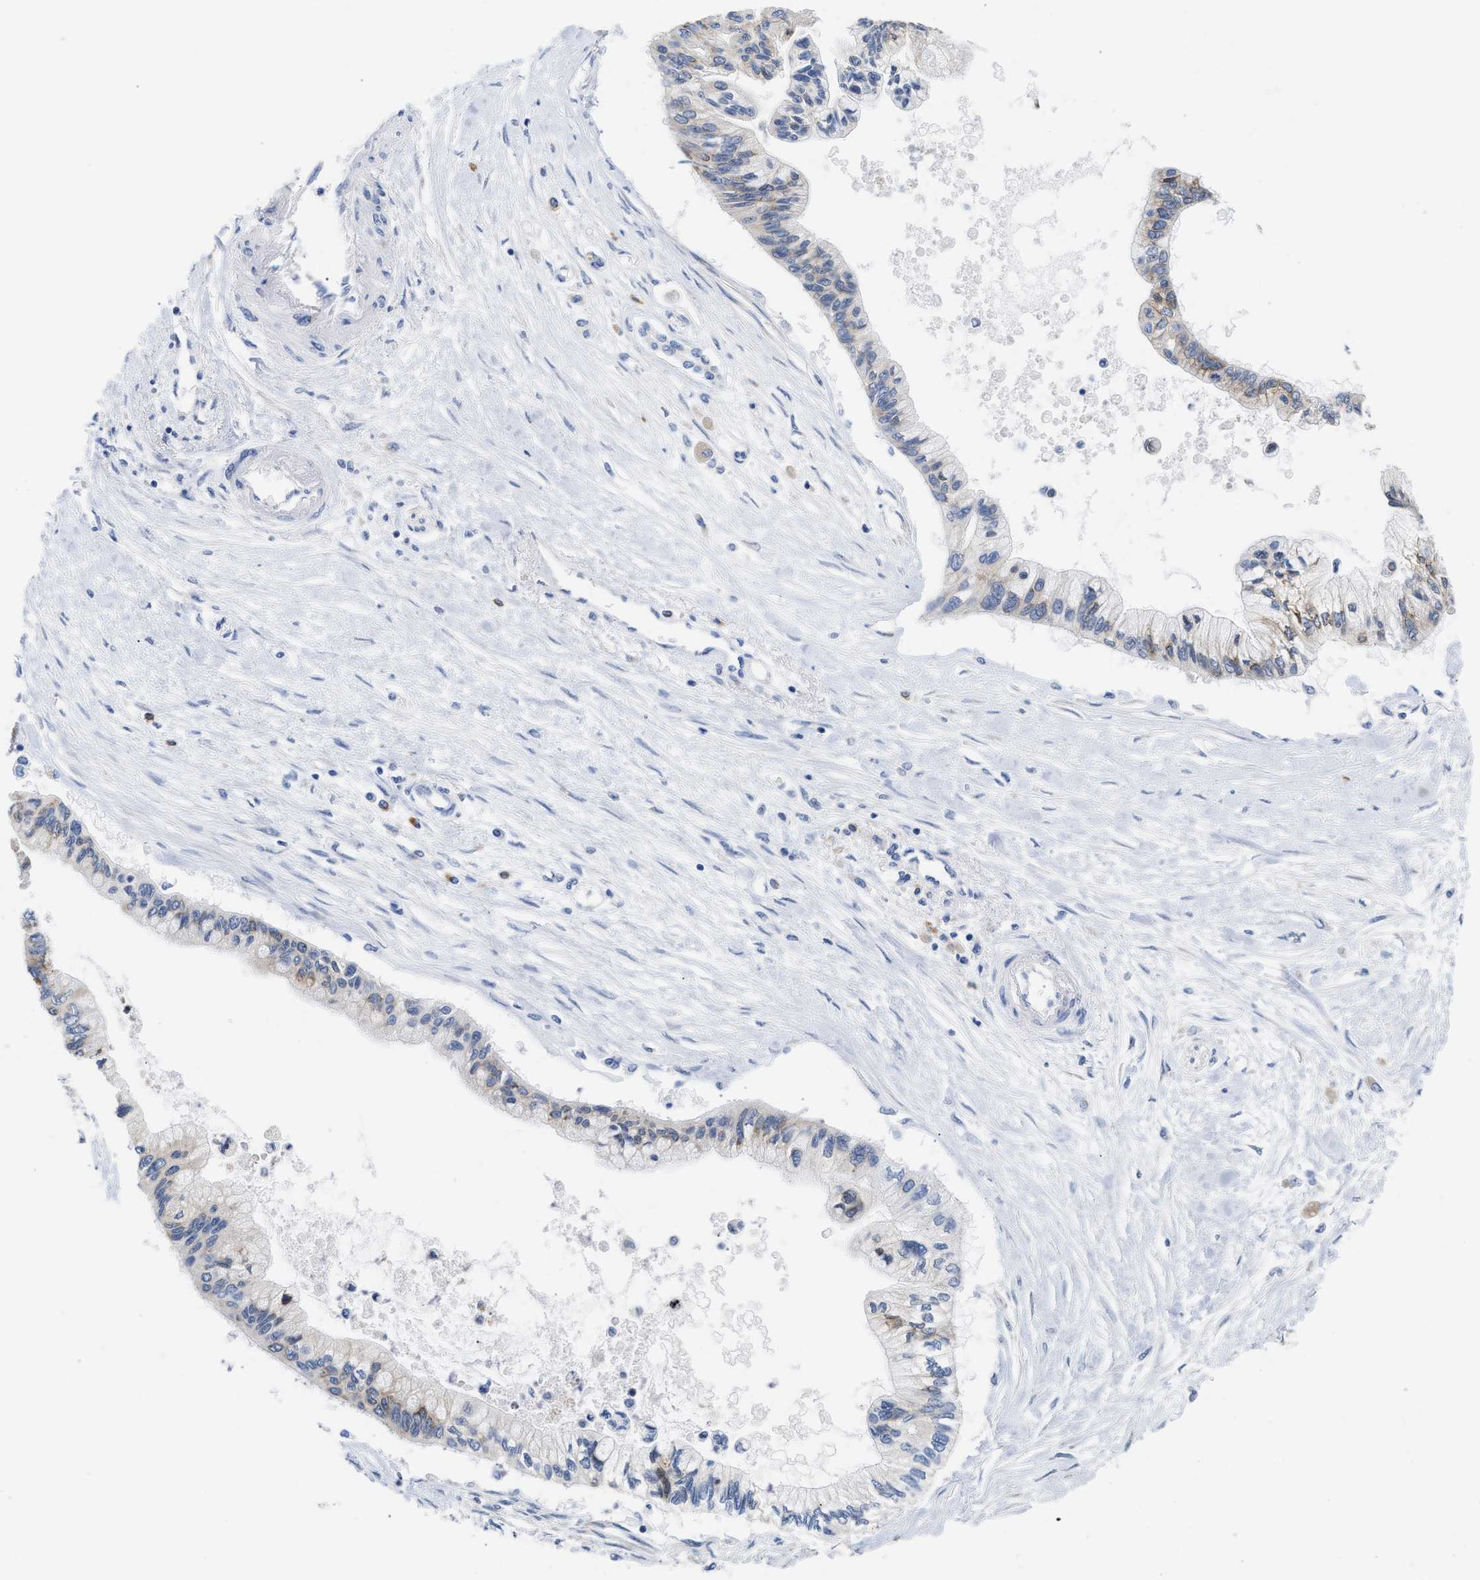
{"staining": {"intensity": "moderate", "quantity": "<25%", "location": "cytoplasmic/membranous"}, "tissue": "pancreatic cancer", "cell_type": "Tumor cells", "image_type": "cancer", "snomed": [{"axis": "morphology", "description": "Adenocarcinoma, NOS"}, {"axis": "topography", "description": "Pancreas"}], "caption": "A low amount of moderate cytoplasmic/membranous positivity is appreciated in about <25% of tumor cells in pancreatic cancer (adenocarcinoma) tissue. Using DAB (brown) and hematoxylin (blue) stains, captured at high magnification using brightfield microscopy.", "gene": "RINT1", "patient": {"sex": "female", "age": 77}}